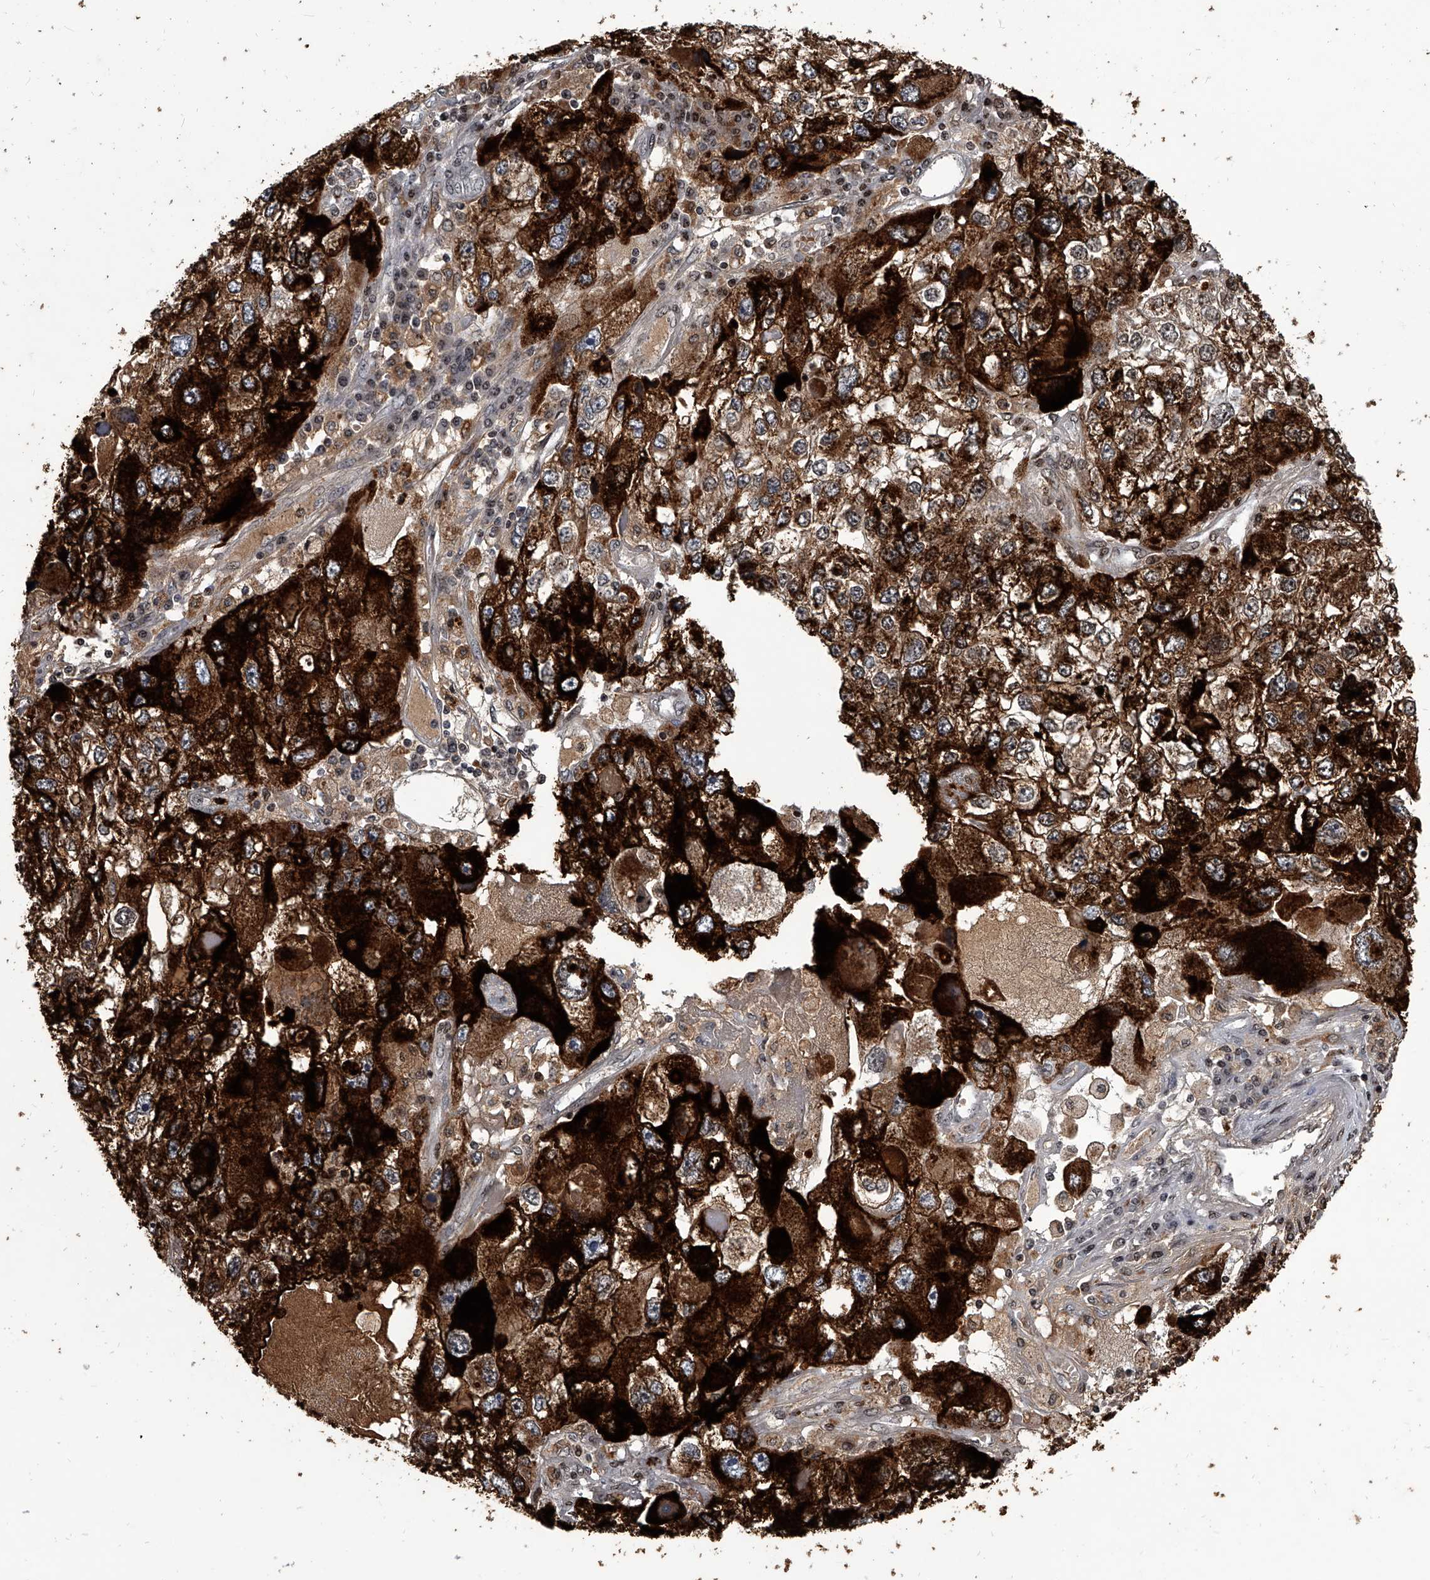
{"staining": {"intensity": "strong", "quantity": ">75%", "location": "cytoplasmic/membranous"}, "tissue": "endometrial cancer", "cell_type": "Tumor cells", "image_type": "cancer", "snomed": [{"axis": "morphology", "description": "Adenocarcinoma, NOS"}, {"axis": "topography", "description": "Endometrium"}], "caption": "The photomicrograph reveals a brown stain indicating the presence of a protein in the cytoplasmic/membranous of tumor cells in endometrial cancer (adenocarcinoma). Nuclei are stained in blue.", "gene": "SPP1", "patient": {"sex": "female", "age": 49}}